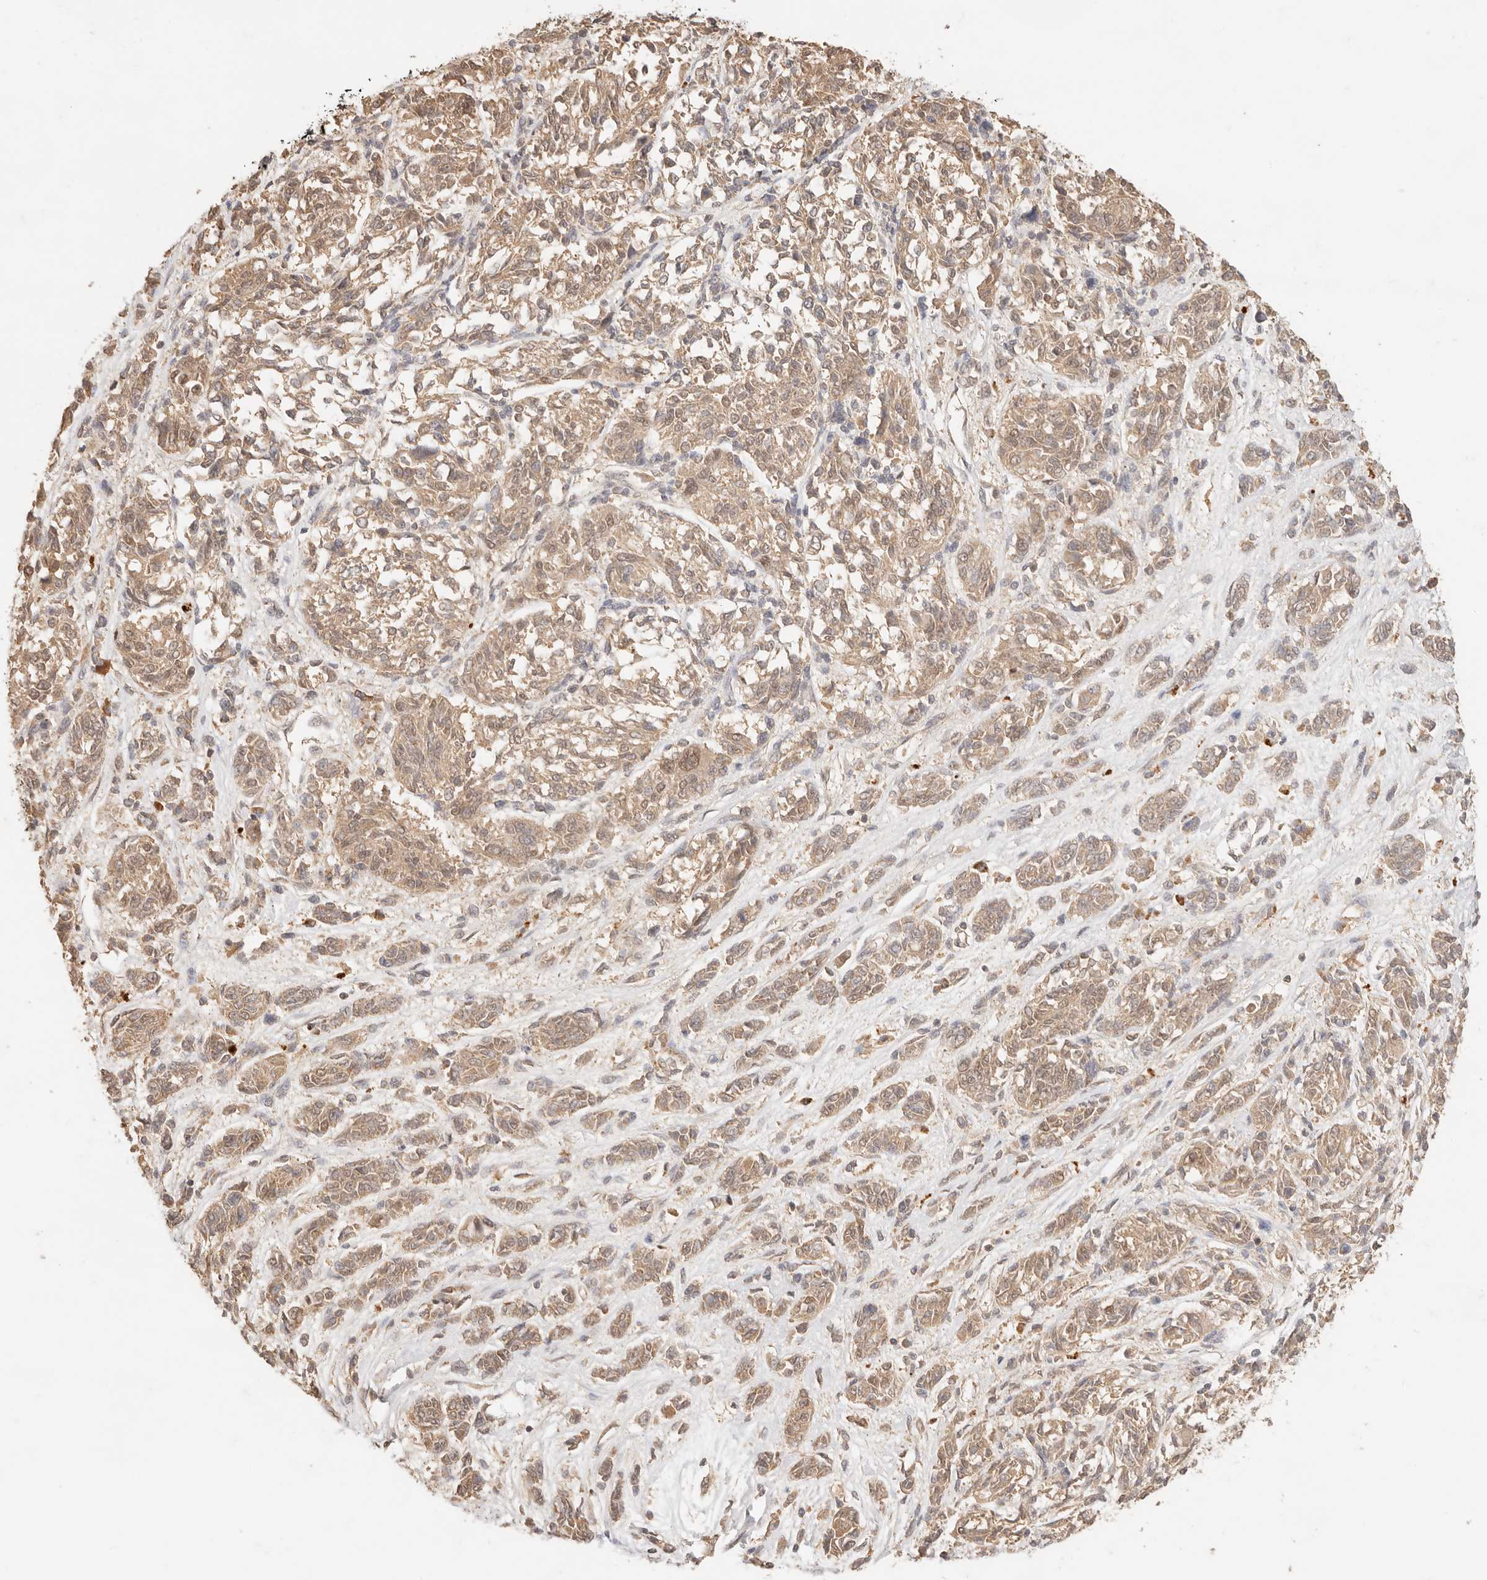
{"staining": {"intensity": "weak", "quantity": ">75%", "location": "cytoplasmic/membranous"}, "tissue": "melanoma", "cell_type": "Tumor cells", "image_type": "cancer", "snomed": [{"axis": "morphology", "description": "Malignant melanoma, NOS"}, {"axis": "topography", "description": "Skin"}], "caption": "Protein expression analysis of malignant melanoma exhibits weak cytoplasmic/membranous positivity in approximately >75% of tumor cells.", "gene": "TRIM11", "patient": {"sex": "male", "age": 53}}